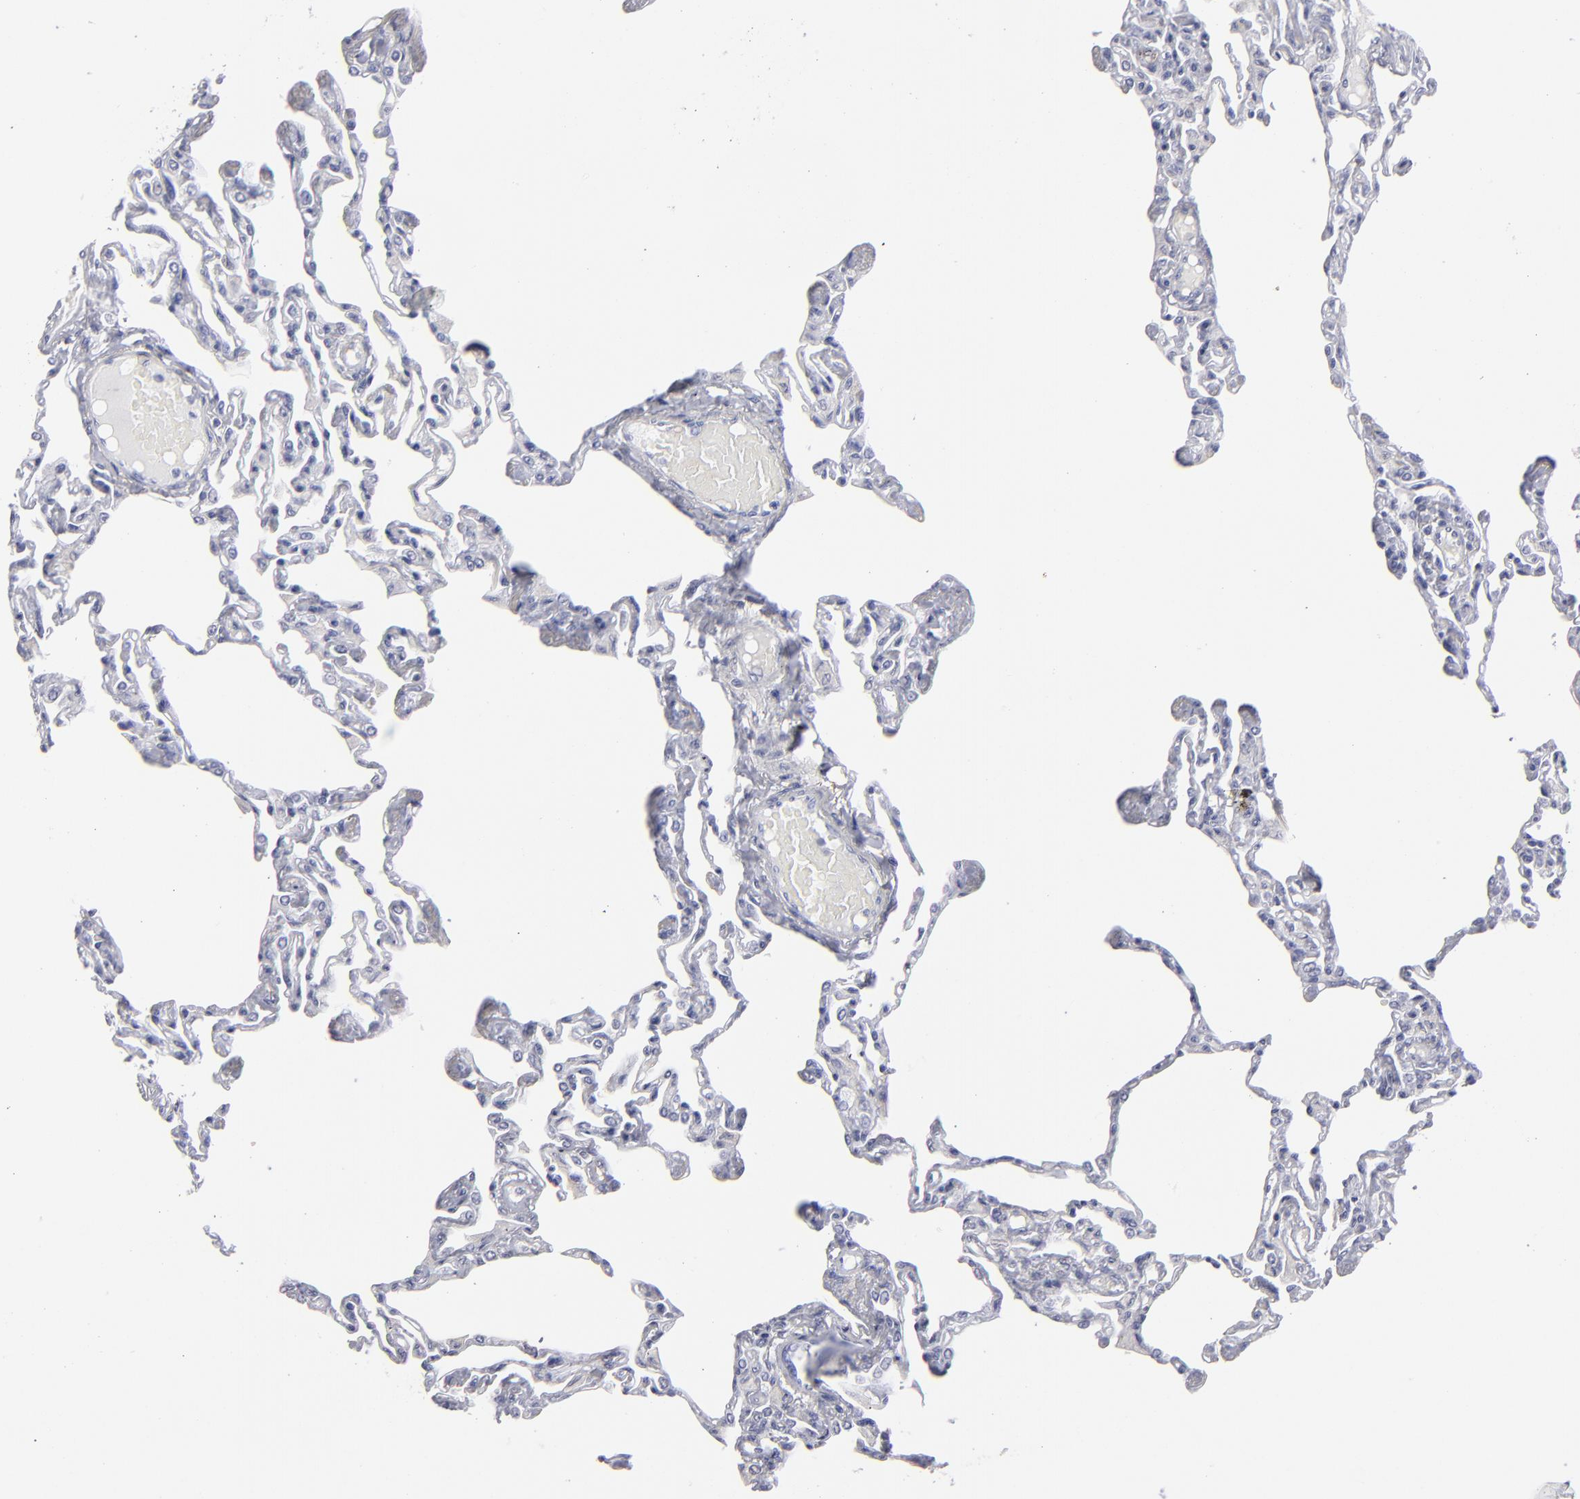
{"staining": {"intensity": "negative", "quantity": "none", "location": "none"}, "tissue": "lung", "cell_type": "Alveolar cells", "image_type": "normal", "snomed": [{"axis": "morphology", "description": "Normal tissue, NOS"}, {"axis": "topography", "description": "Lung"}], "caption": "DAB (3,3'-diaminobenzidine) immunohistochemical staining of benign human lung demonstrates no significant expression in alveolar cells. The staining was performed using DAB (3,3'-diaminobenzidine) to visualize the protein expression in brown, while the nuclei were stained in blue with hematoxylin (Magnification: 20x).", "gene": "CADM3", "patient": {"sex": "female", "age": 49}}